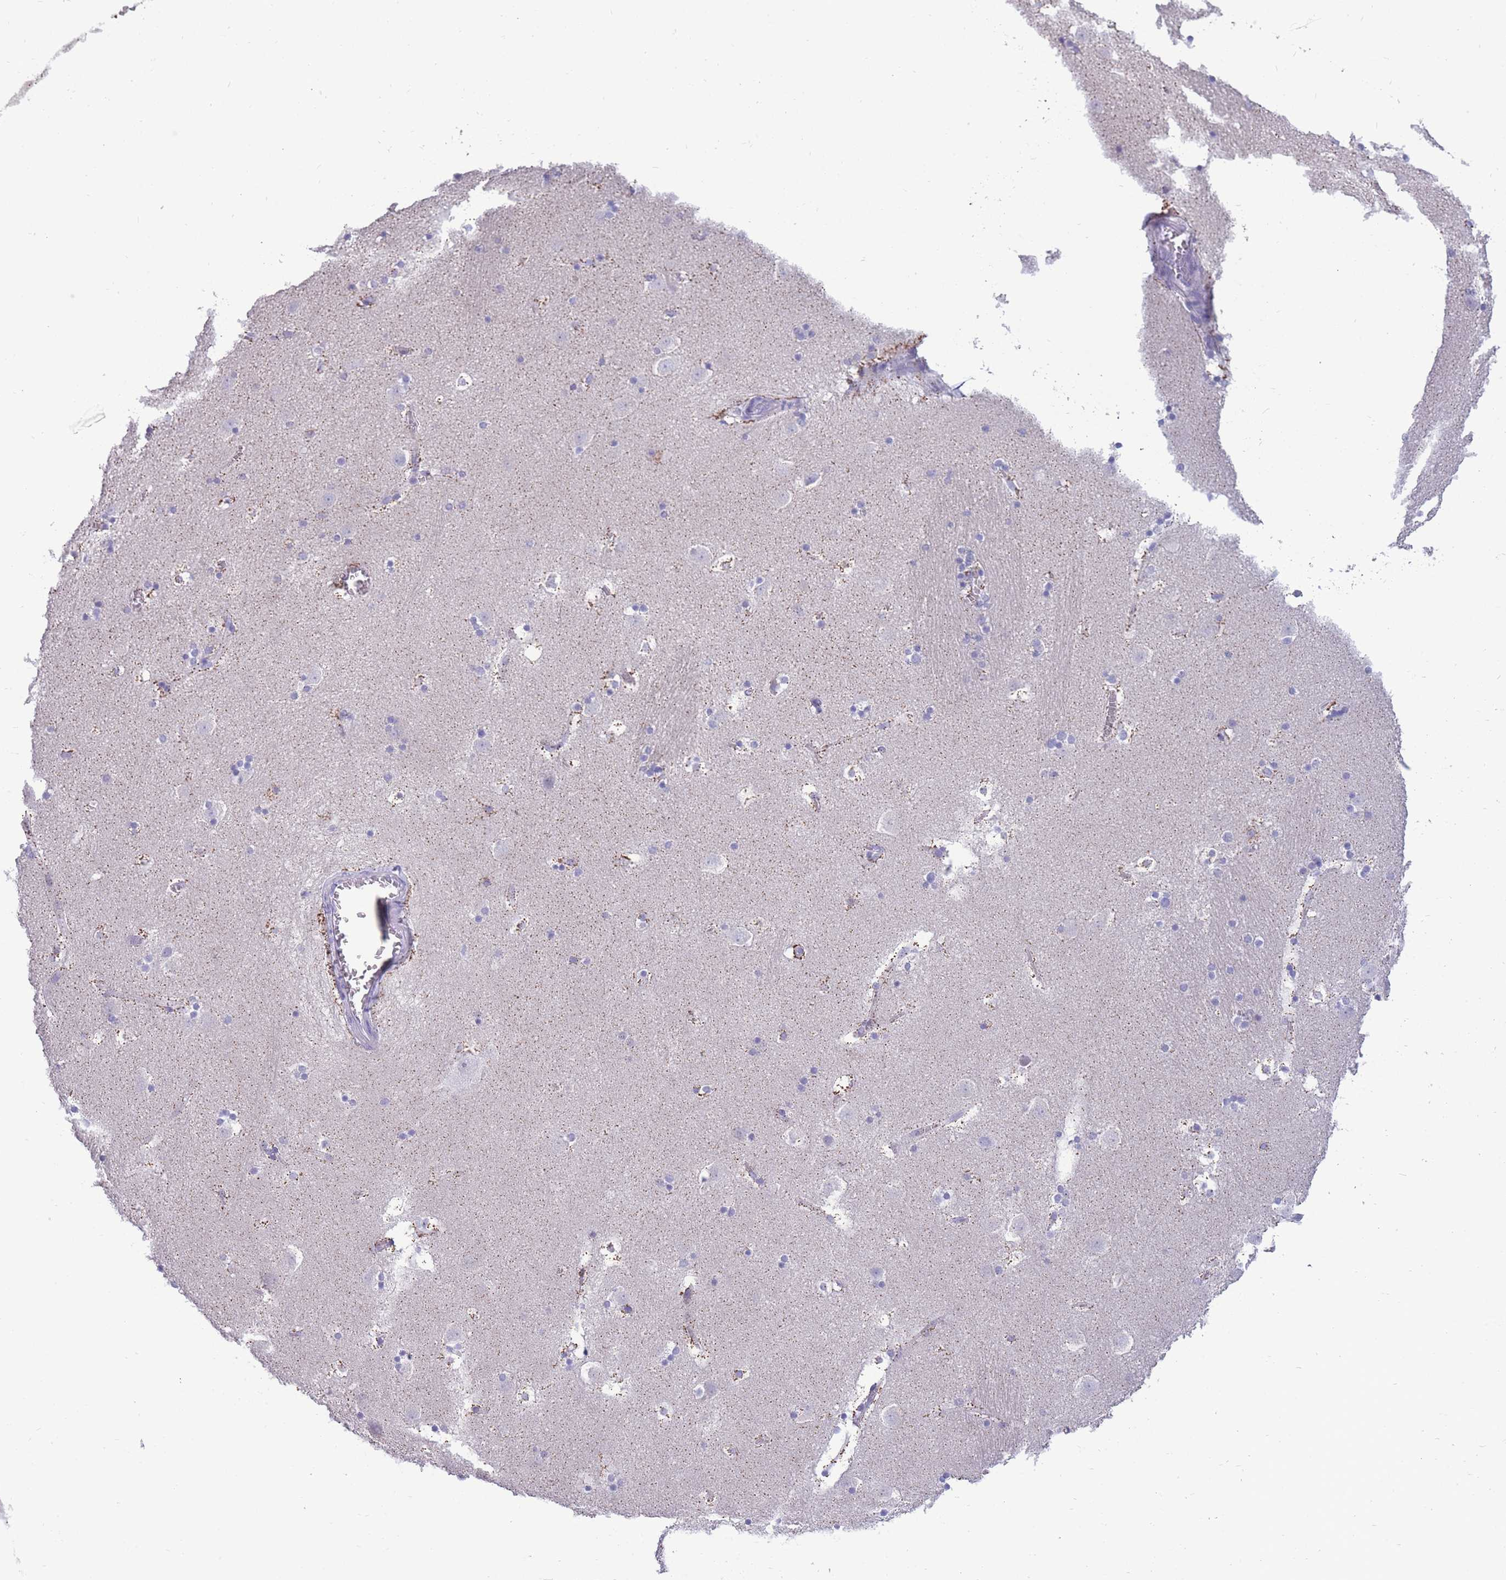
{"staining": {"intensity": "moderate", "quantity": "<25%", "location": "cytoplasmic/membranous"}, "tissue": "caudate", "cell_type": "Glial cells", "image_type": "normal", "snomed": [{"axis": "morphology", "description": "Normal tissue, NOS"}, {"axis": "topography", "description": "Lateral ventricle wall"}], "caption": "This image reveals immunohistochemistry staining of normal caudate, with low moderate cytoplasmic/membranous positivity in about <25% of glial cells.", "gene": "INTS2", "patient": {"sex": "male", "age": 45}}